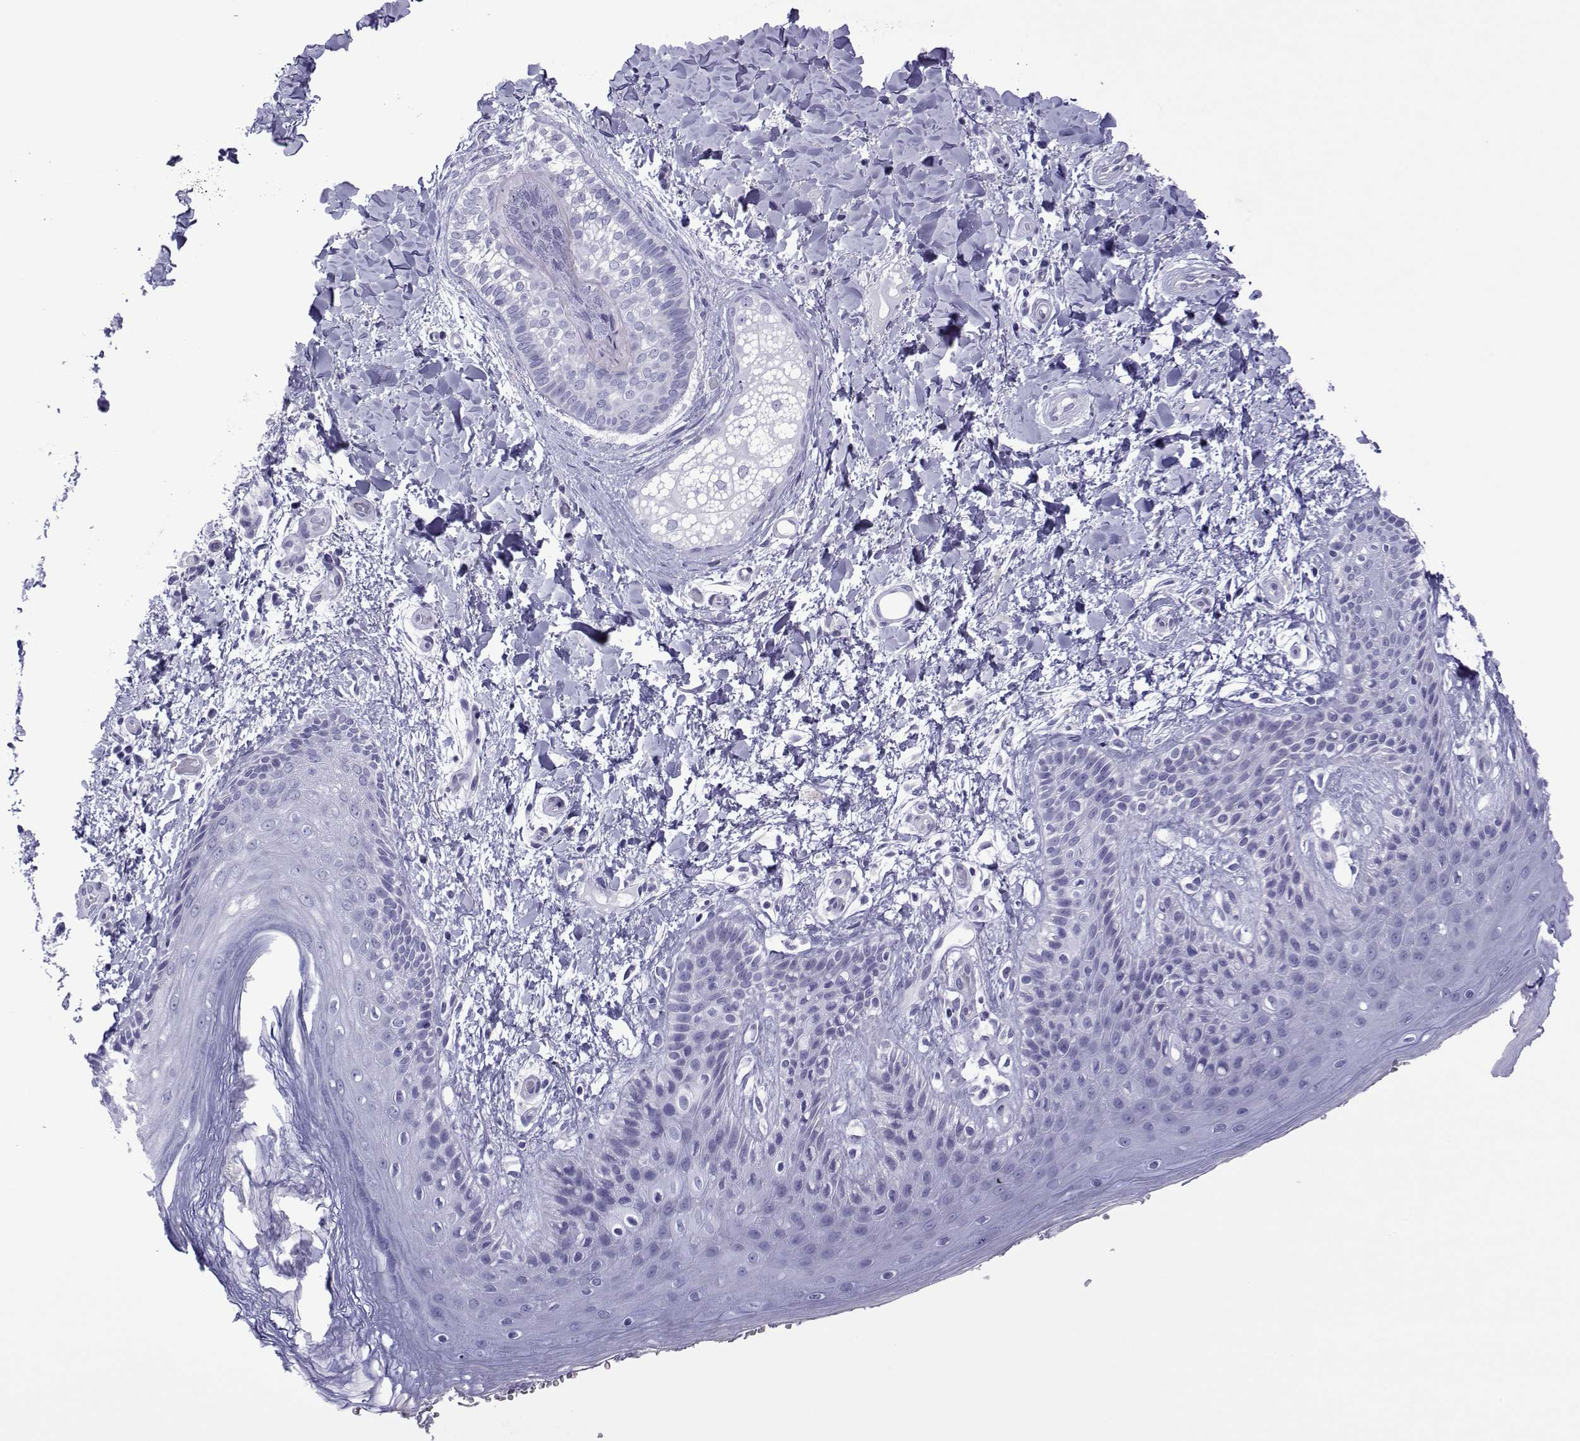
{"staining": {"intensity": "negative", "quantity": "none", "location": "none"}, "tissue": "skin", "cell_type": "Epidermal cells", "image_type": "normal", "snomed": [{"axis": "morphology", "description": "Normal tissue, NOS"}, {"axis": "topography", "description": "Anal"}], "caption": "Protein analysis of benign skin shows no significant staining in epidermal cells.", "gene": "SPANXA1", "patient": {"sex": "male", "age": 36}}